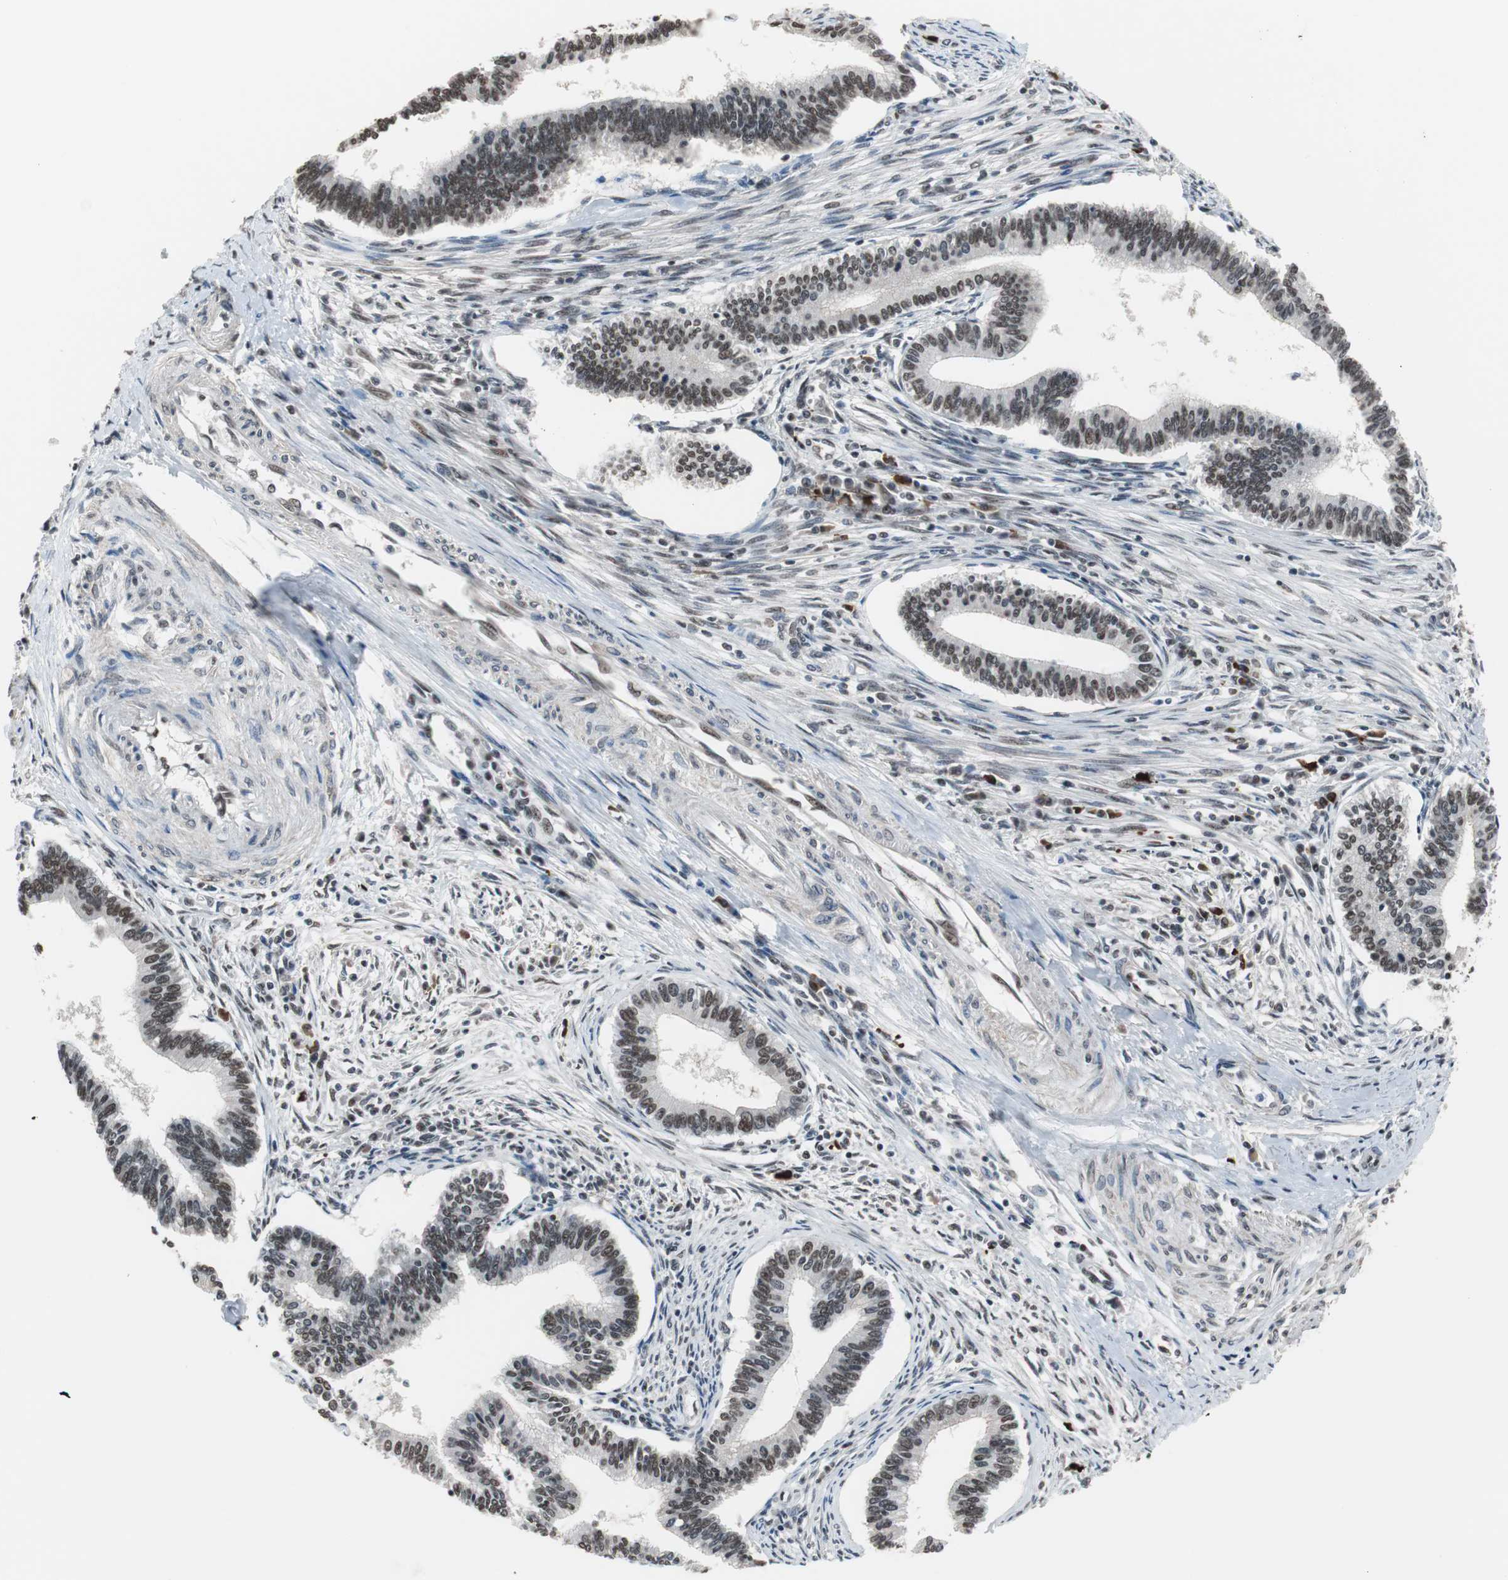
{"staining": {"intensity": "strong", "quantity": ">75%", "location": "nuclear"}, "tissue": "cervical cancer", "cell_type": "Tumor cells", "image_type": "cancer", "snomed": [{"axis": "morphology", "description": "Adenocarcinoma, NOS"}, {"axis": "topography", "description": "Cervix"}], "caption": "Immunohistochemistry (IHC) micrograph of neoplastic tissue: cervical adenocarcinoma stained using IHC shows high levels of strong protein expression localized specifically in the nuclear of tumor cells, appearing as a nuclear brown color.", "gene": "TAF7", "patient": {"sex": "female", "age": 36}}